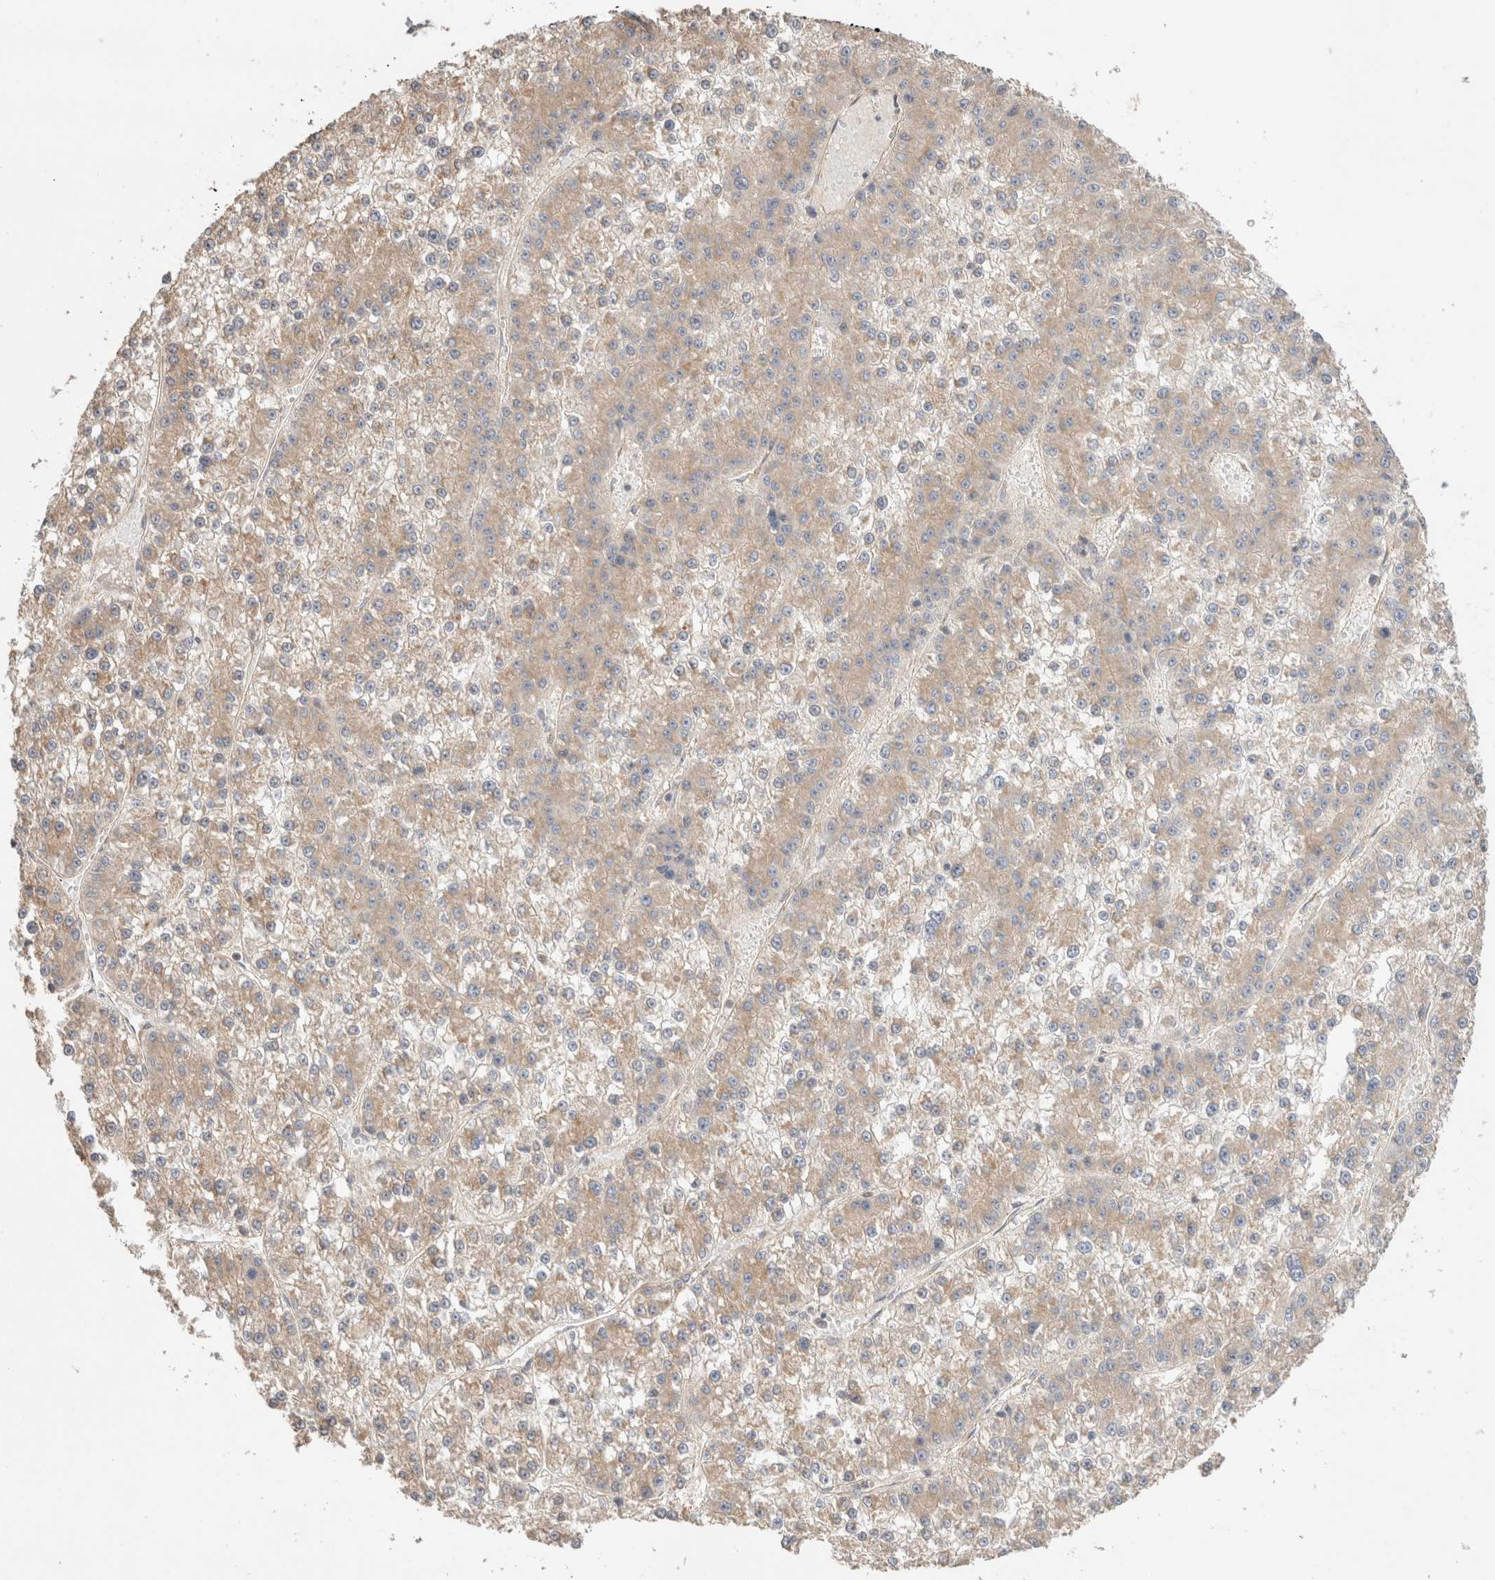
{"staining": {"intensity": "weak", "quantity": ">75%", "location": "cytoplasmic/membranous"}, "tissue": "liver cancer", "cell_type": "Tumor cells", "image_type": "cancer", "snomed": [{"axis": "morphology", "description": "Carcinoma, Hepatocellular, NOS"}, {"axis": "topography", "description": "Liver"}], "caption": "Liver cancer stained with a brown dye reveals weak cytoplasmic/membranous positive expression in approximately >75% of tumor cells.", "gene": "B3GNTL1", "patient": {"sex": "female", "age": 73}}